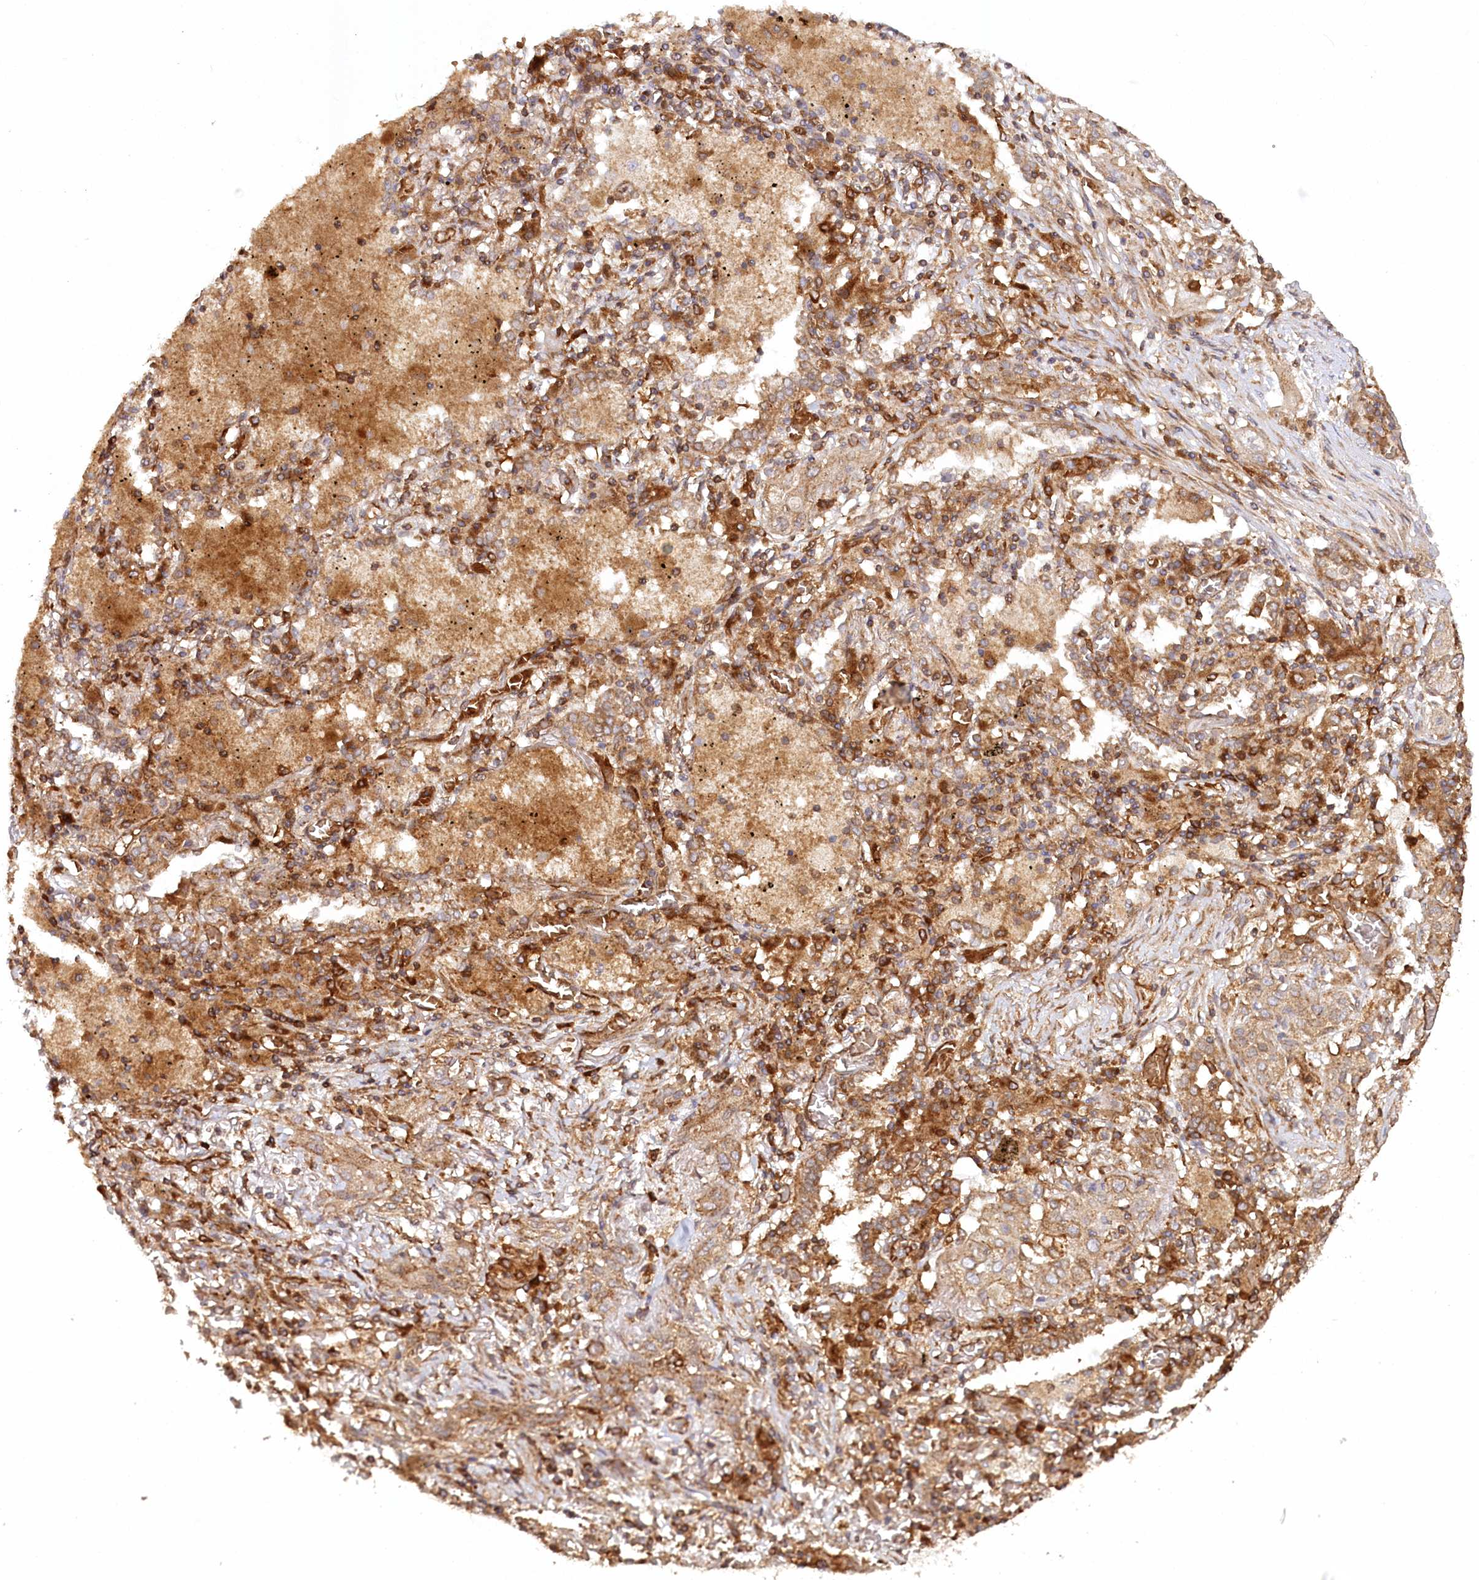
{"staining": {"intensity": "moderate", "quantity": ">75%", "location": "cytoplasmic/membranous"}, "tissue": "lung cancer", "cell_type": "Tumor cells", "image_type": "cancer", "snomed": [{"axis": "morphology", "description": "Squamous cell carcinoma, NOS"}, {"axis": "topography", "description": "Lung"}], "caption": "Immunohistochemistry of human squamous cell carcinoma (lung) reveals medium levels of moderate cytoplasmic/membranous staining in about >75% of tumor cells.", "gene": "PAIP2", "patient": {"sex": "female", "age": 47}}